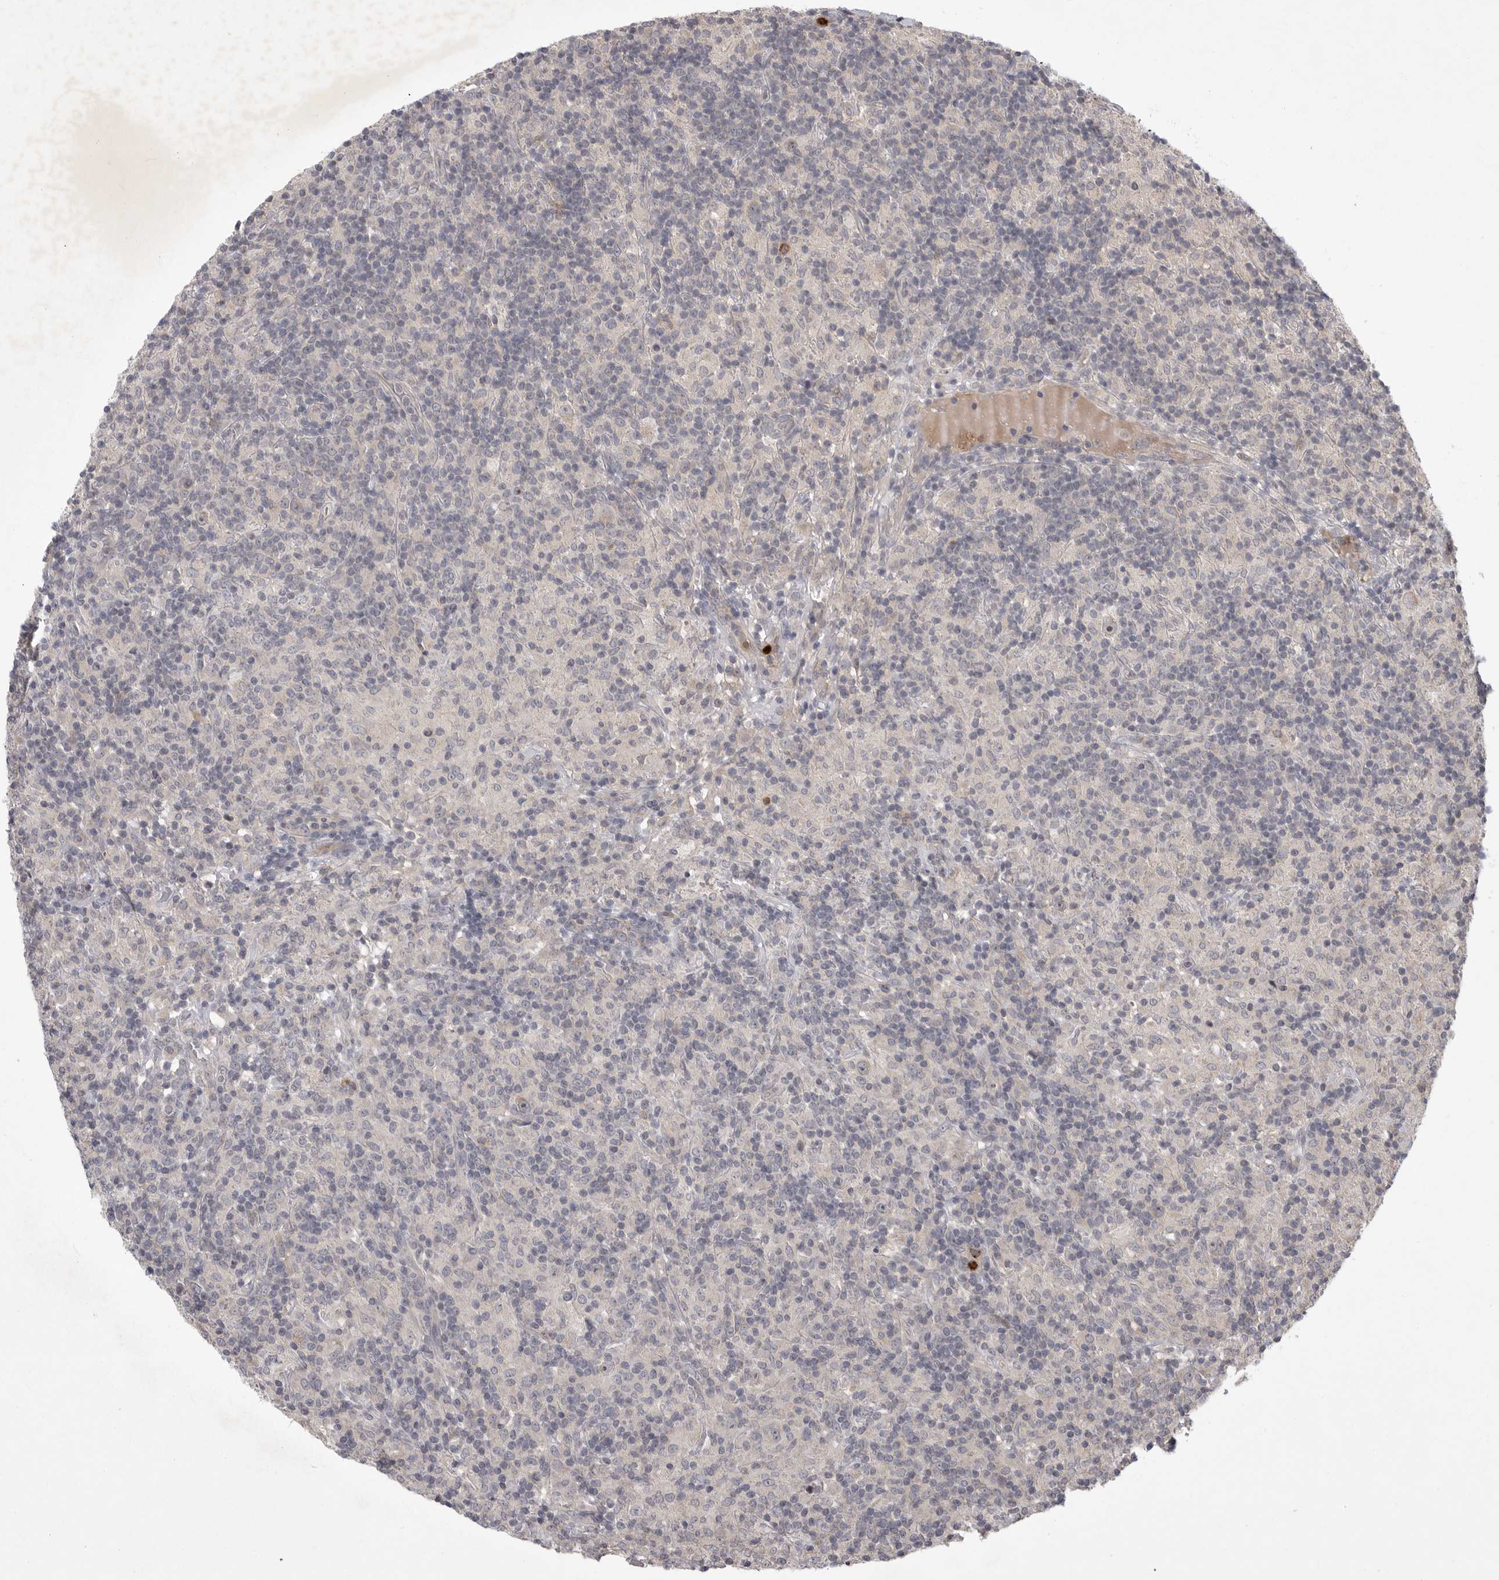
{"staining": {"intensity": "negative", "quantity": "none", "location": "none"}, "tissue": "lymphoma", "cell_type": "Tumor cells", "image_type": "cancer", "snomed": [{"axis": "morphology", "description": "Hodgkin's disease, NOS"}, {"axis": "topography", "description": "Lymph node"}], "caption": "Tumor cells are negative for brown protein staining in Hodgkin's disease. The staining is performed using DAB (3,3'-diaminobenzidine) brown chromogen with nuclei counter-stained in using hematoxylin.", "gene": "UBE3D", "patient": {"sex": "male", "age": 70}}